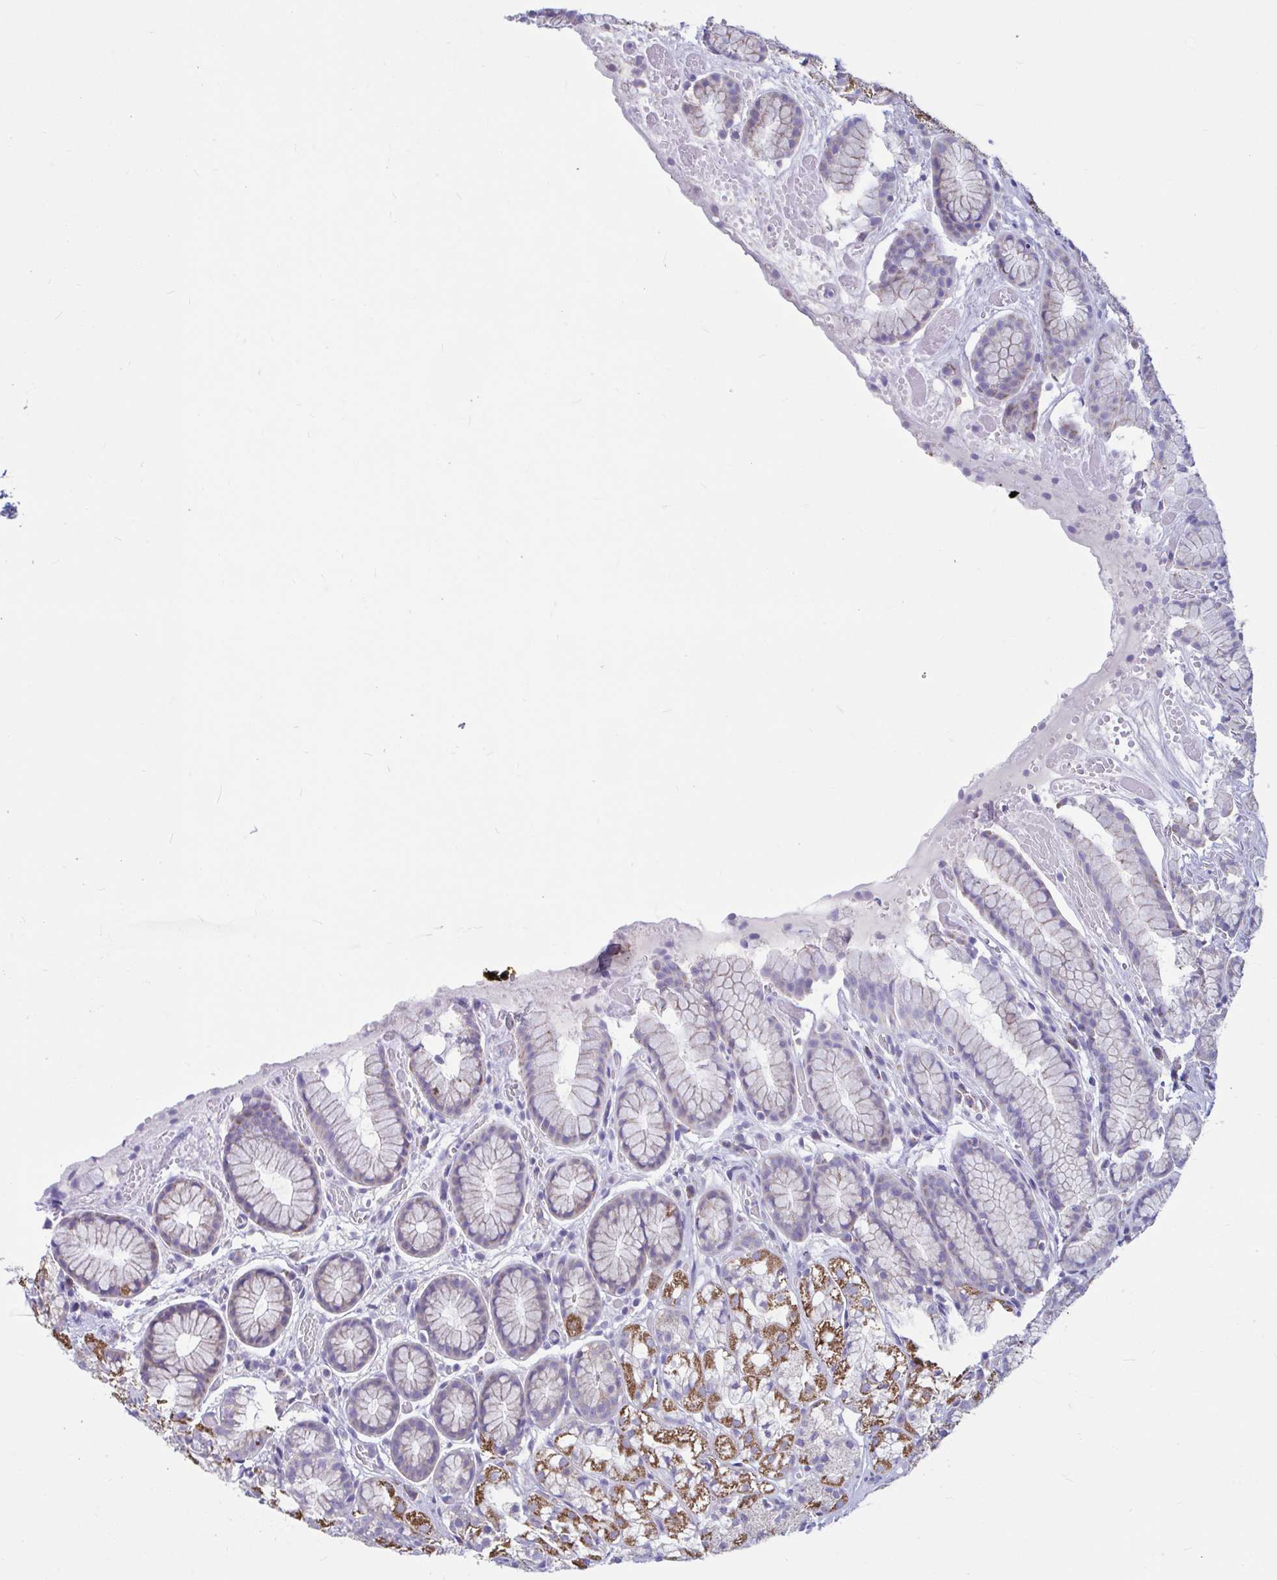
{"staining": {"intensity": "strong", "quantity": "<25%", "location": "cytoplasmic/membranous"}, "tissue": "stomach", "cell_type": "Glandular cells", "image_type": "normal", "snomed": [{"axis": "morphology", "description": "Normal tissue, NOS"}, {"axis": "topography", "description": "Smooth muscle"}, {"axis": "topography", "description": "Stomach"}], "caption": "Unremarkable stomach demonstrates strong cytoplasmic/membranous expression in approximately <25% of glandular cells, visualized by immunohistochemistry. (DAB (3,3'-diaminobenzidine) IHC with brightfield microscopy, high magnification).", "gene": "OR13A1", "patient": {"sex": "male", "age": 70}}